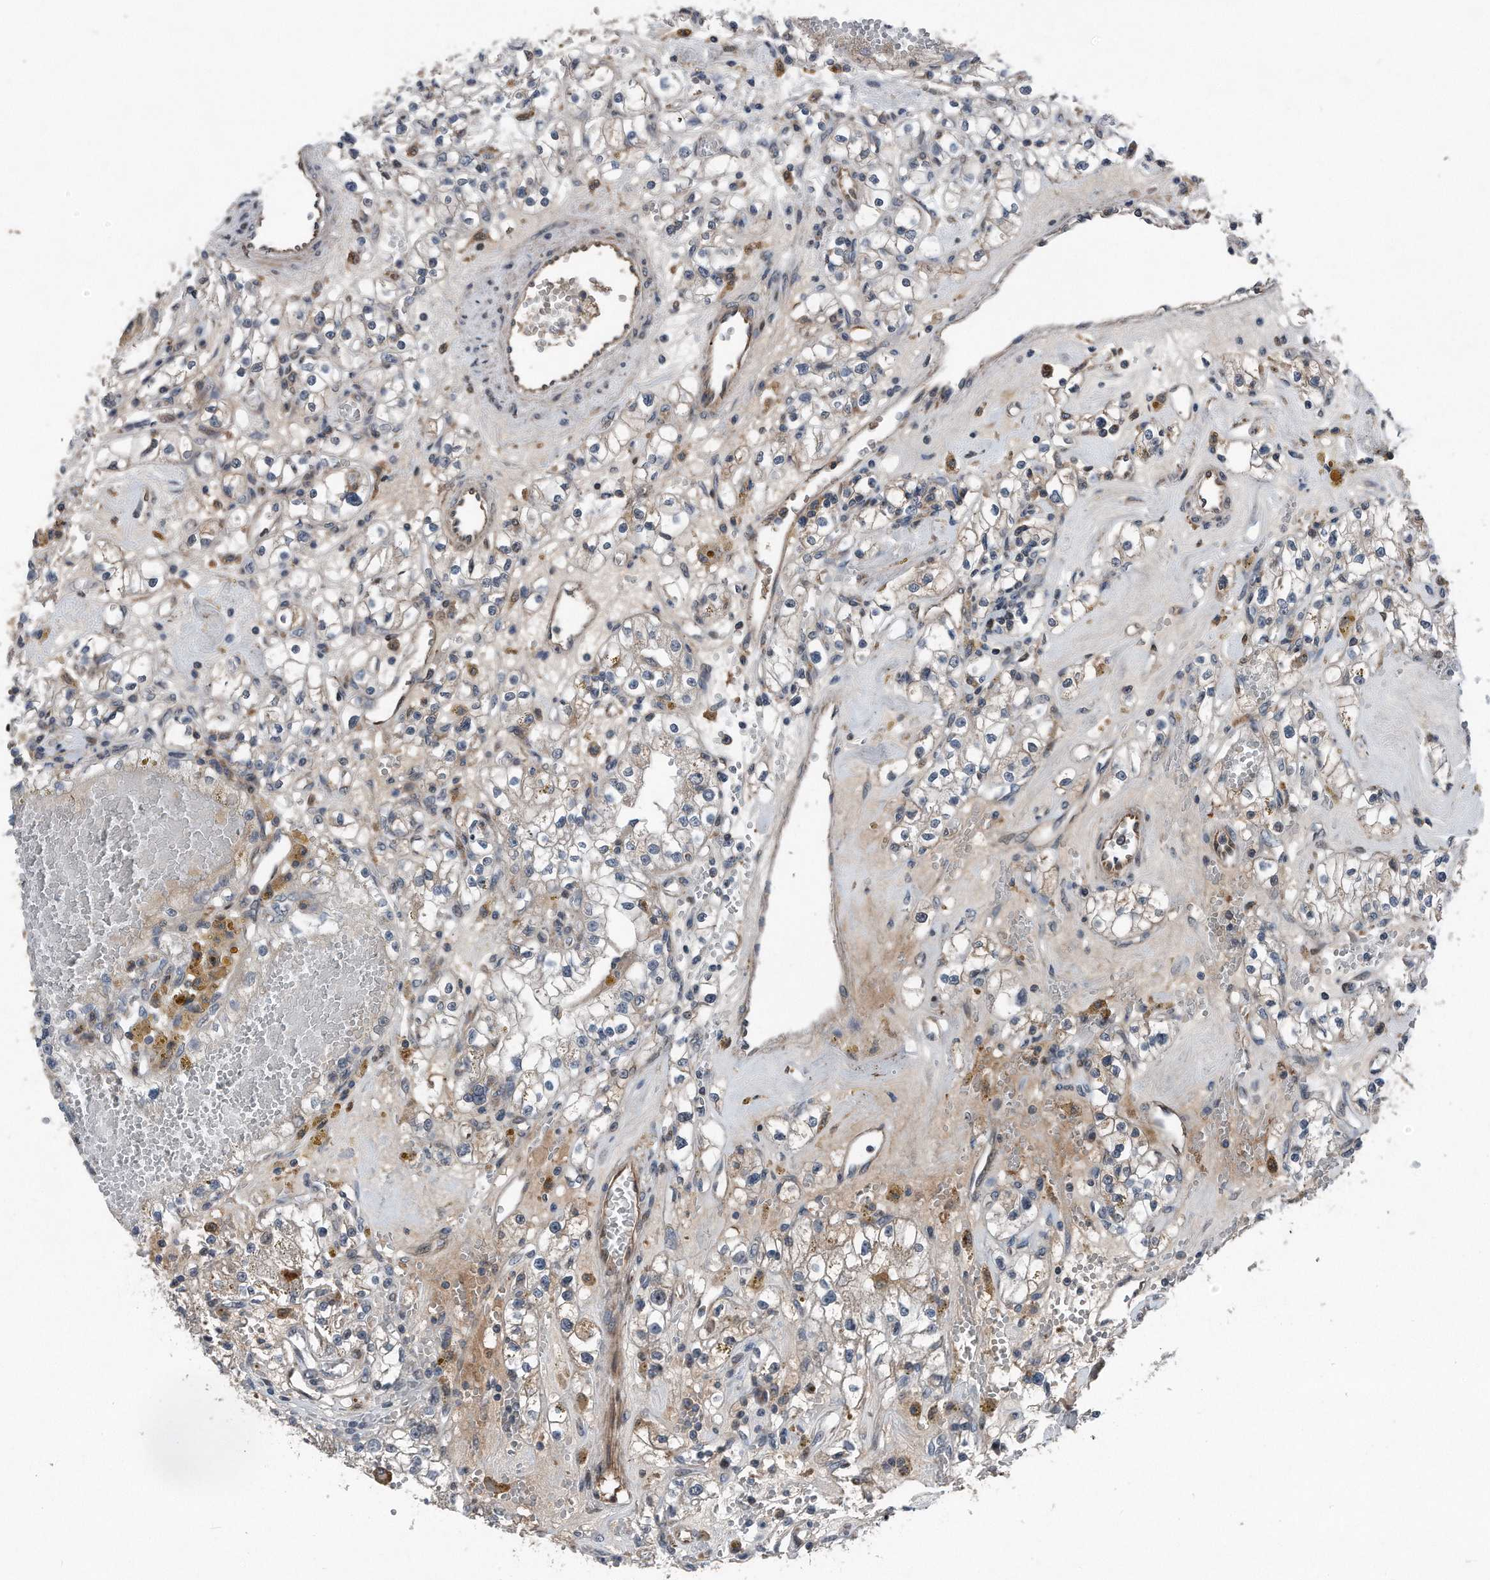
{"staining": {"intensity": "weak", "quantity": "<25%", "location": "cytoplasmic/membranous"}, "tissue": "renal cancer", "cell_type": "Tumor cells", "image_type": "cancer", "snomed": [{"axis": "morphology", "description": "Adenocarcinoma, NOS"}, {"axis": "topography", "description": "Kidney"}], "caption": "An immunohistochemistry (IHC) micrograph of renal adenocarcinoma is shown. There is no staining in tumor cells of renal adenocarcinoma.", "gene": "DST", "patient": {"sex": "male", "age": 56}}